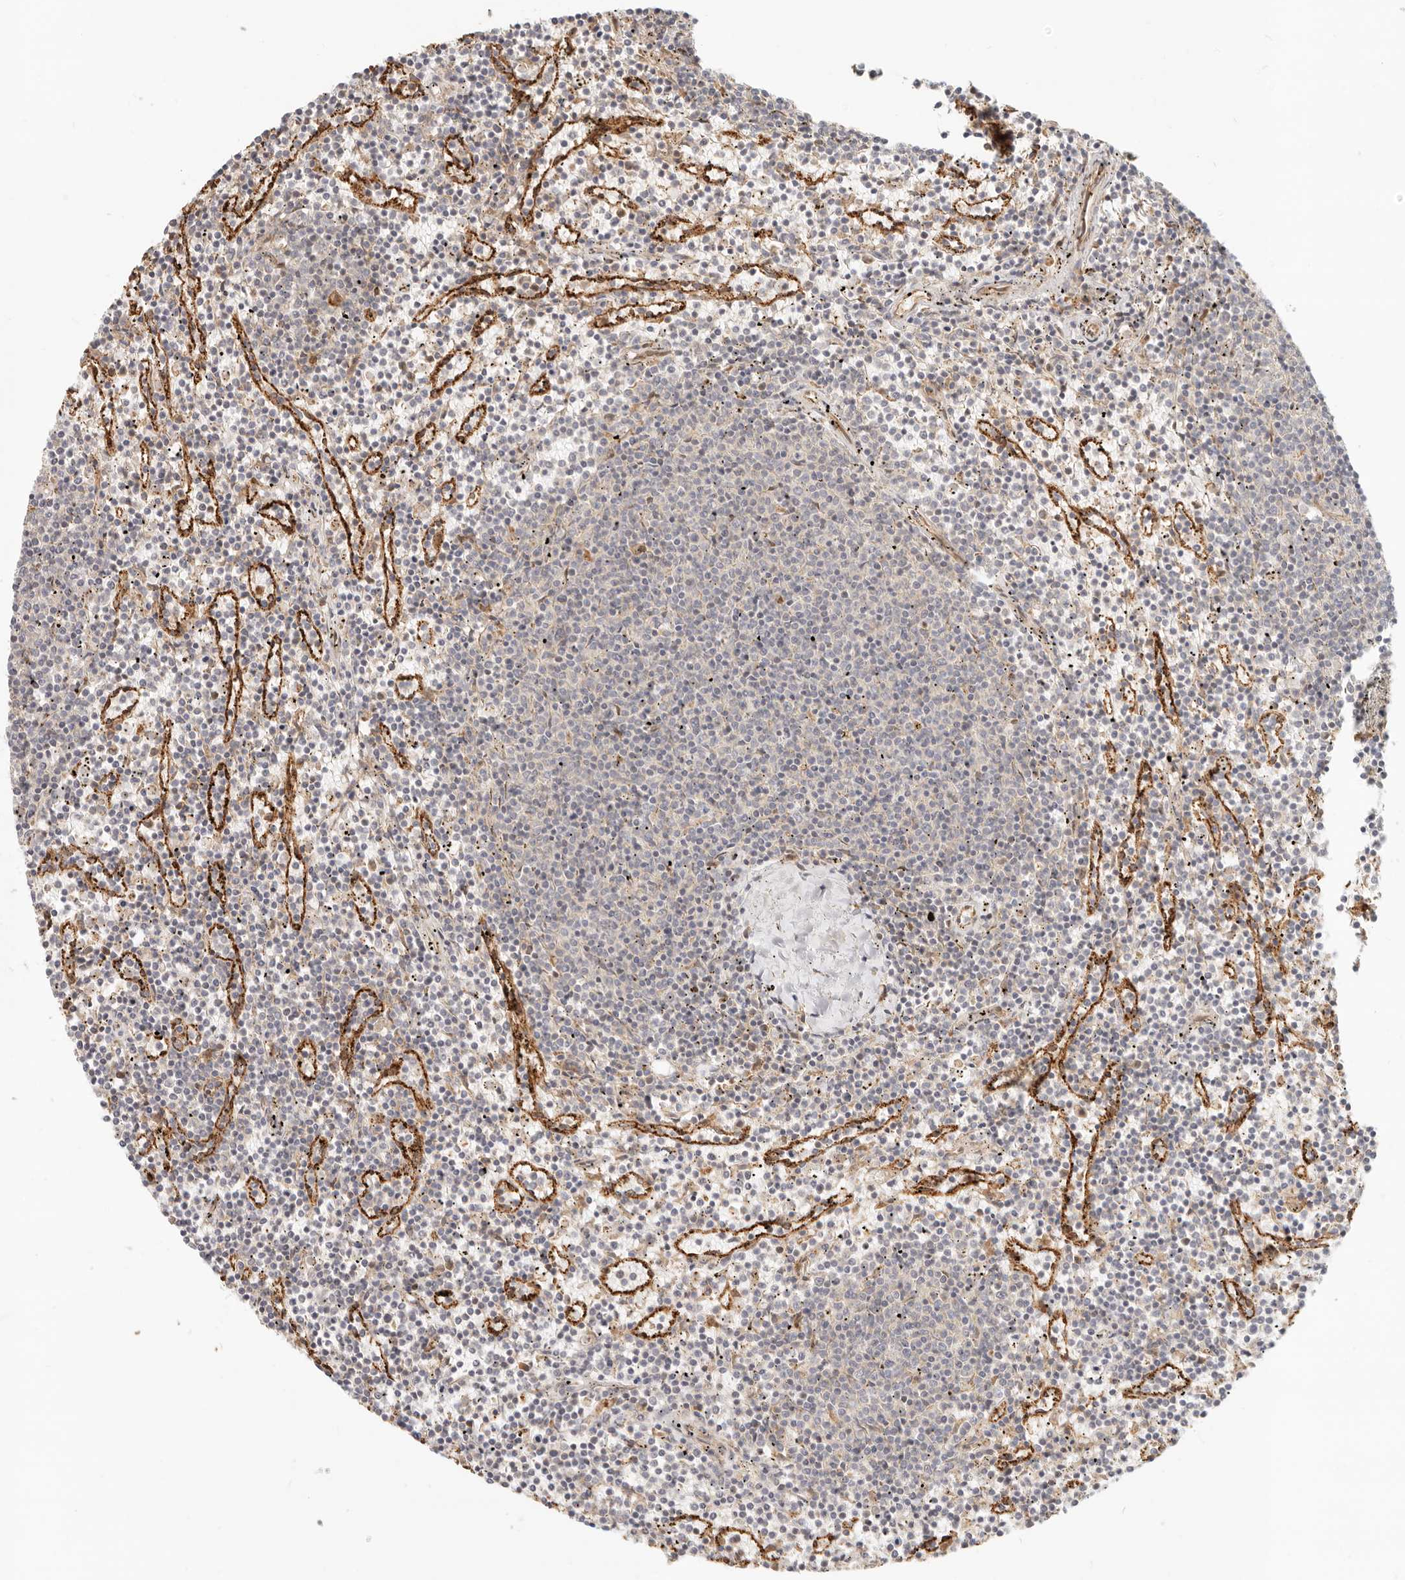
{"staining": {"intensity": "negative", "quantity": "none", "location": "none"}, "tissue": "lymphoma", "cell_type": "Tumor cells", "image_type": "cancer", "snomed": [{"axis": "morphology", "description": "Malignant lymphoma, non-Hodgkin's type, Low grade"}, {"axis": "topography", "description": "Spleen"}], "caption": "Immunohistochemical staining of human malignant lymphoma, non-Hodgkin's type (low-grade) shows no significant expression in tumor cells.", "gene": "TUFT1", "patient": {"sex": "female", "age": 50}}